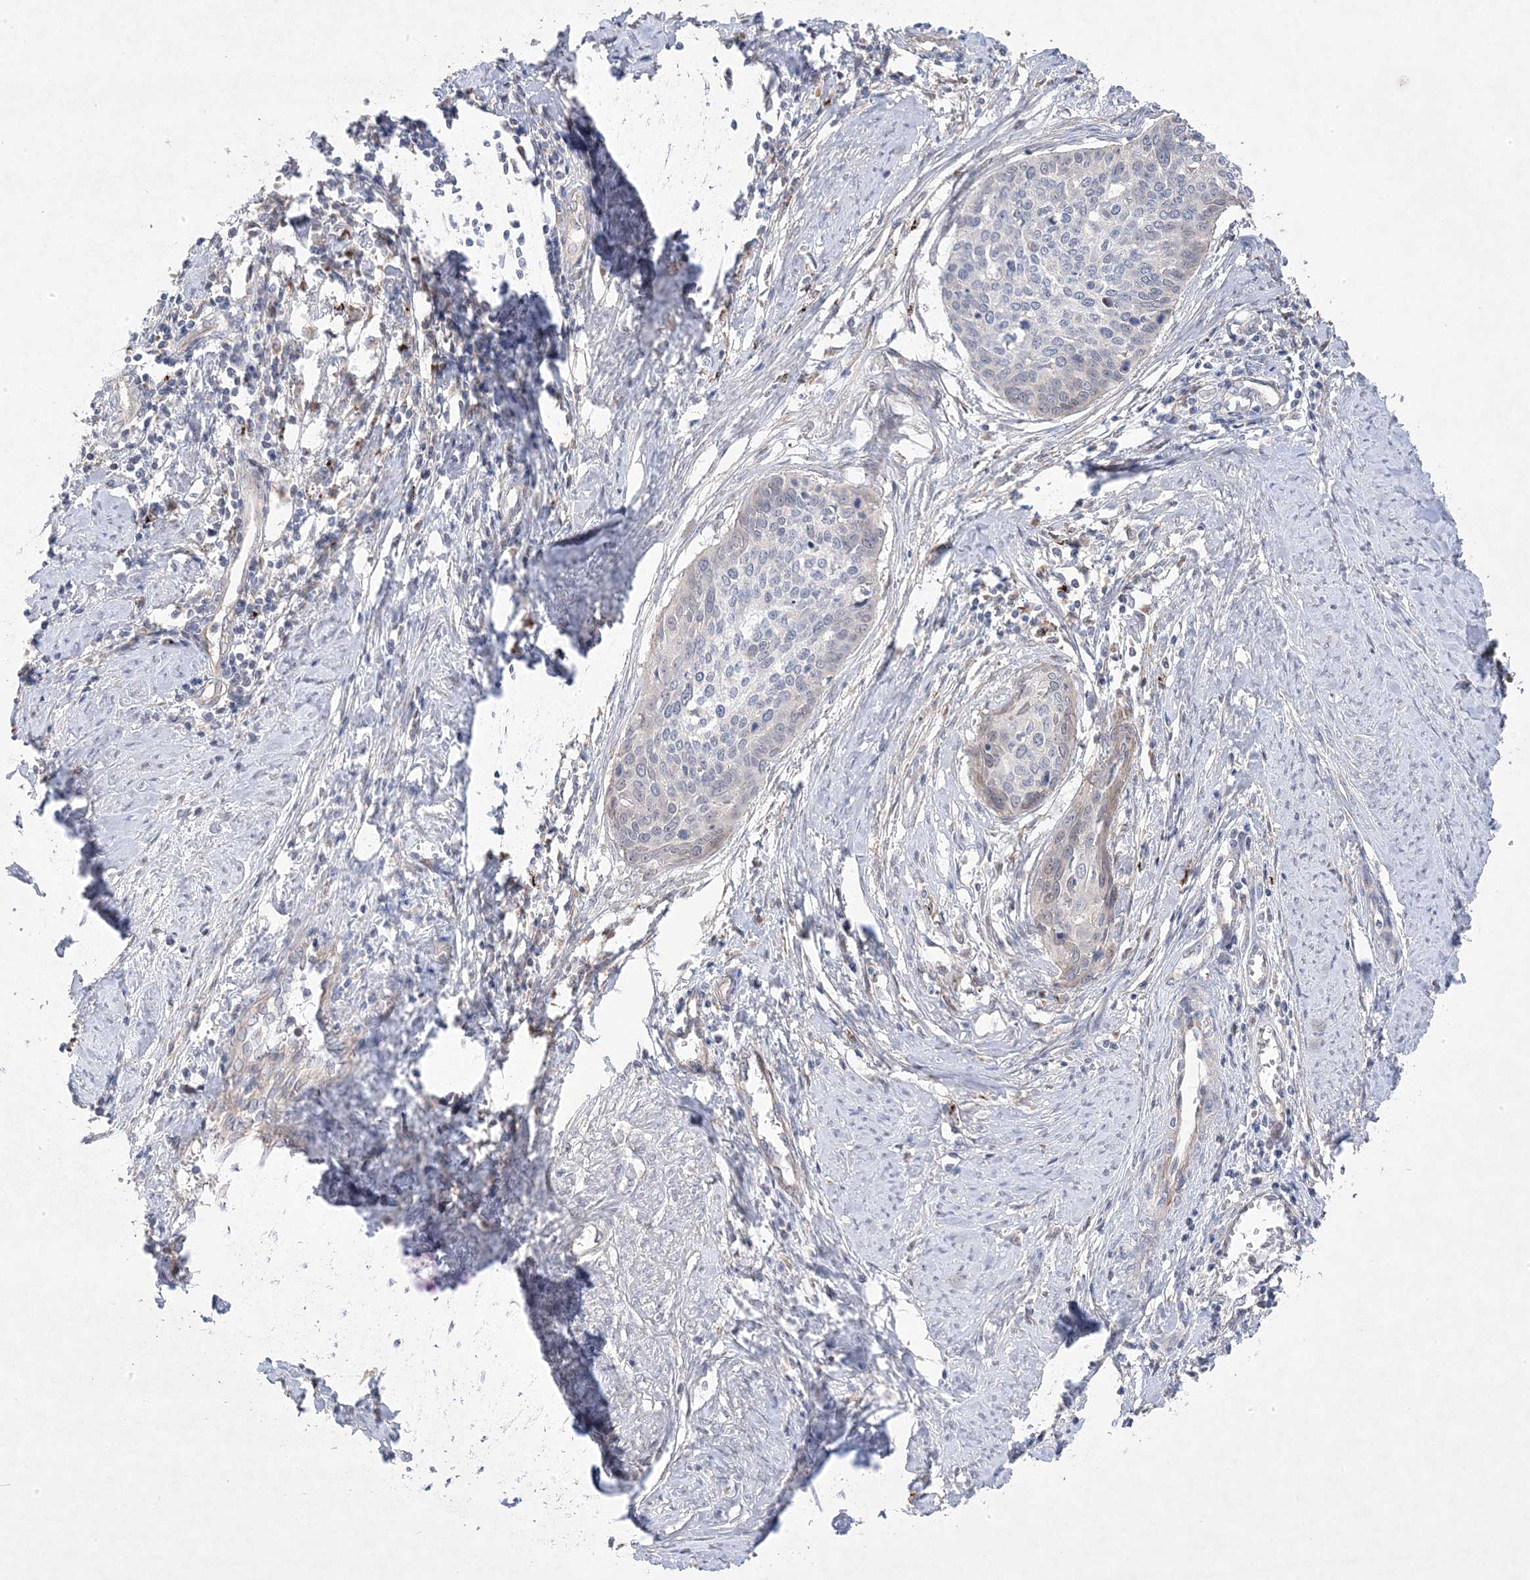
{"staining": {"intensity": "negative", "quantity": "none", "location": "none"}, "tissue": "cervical cancer", "cell_type": "Tumor cells", "image_type": "cancer", "snomed": [{"axis": "morphology", "description": "Squamous cell carcinoma, NOS"}, {"axis": "topography", "description": "Cervix"}], "caption": "There is no significant positivity in tumor cells of squamous cell carcinoma (cervical).", "gene": "ANAPC1", "patient": {"sex": "female", "age": 37}}